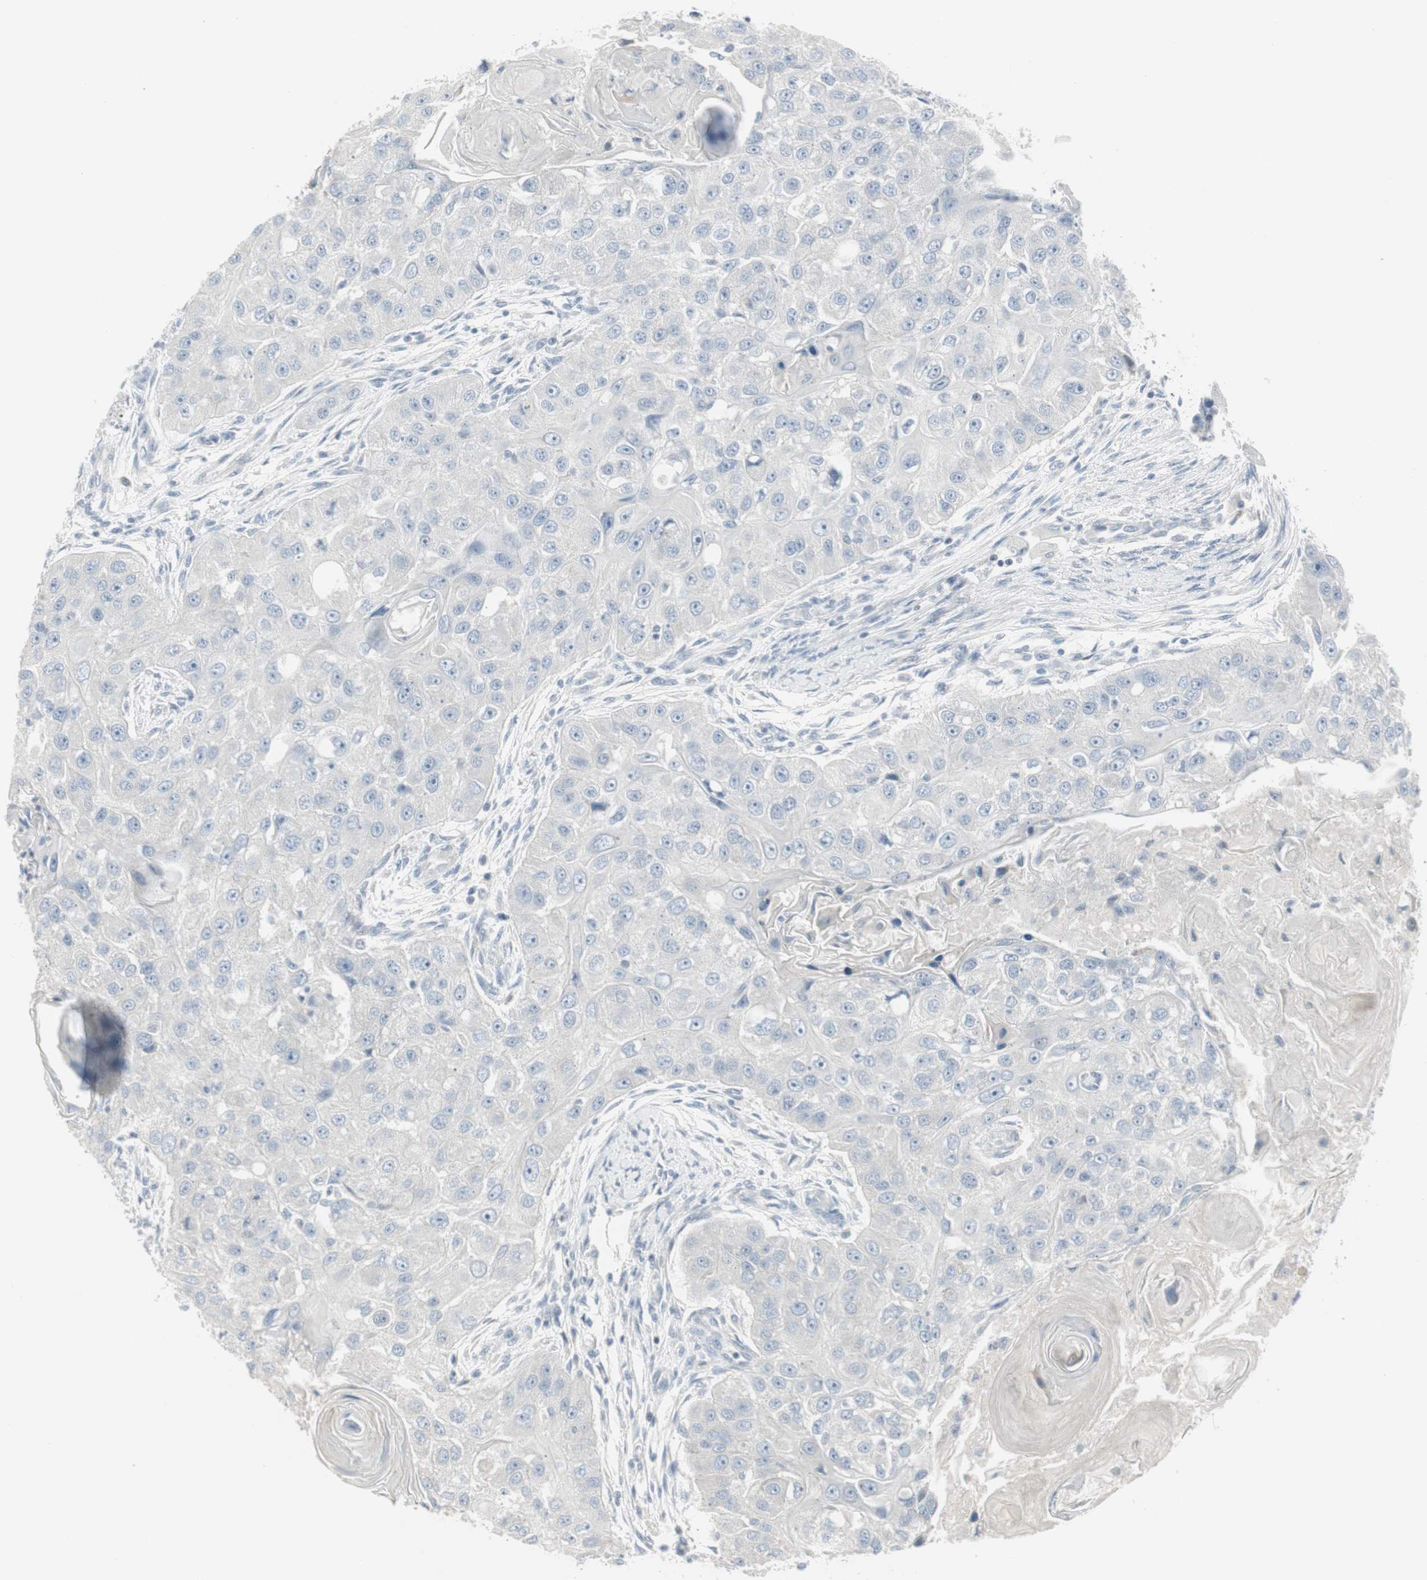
{"staining": {"intensity": "negative", "quantity": "none", "location": "none"}, "tissue": "head and neck cancer", "cell_type": "Tumor cells", "image_type": "cancer", "snomed": [{"axis": "morphology", "description": "Normal tissue, NOS"}, {"axis": "morphology", "description": "Squamous cell carcinoma, NOS"}, {"axis": "topography", "description": "Skeletal muscle"}, {"axis": "topography", "description": "Head-Neck"}], "caption": "Immunohistochemical staining of head and neck cancer demonstrates no significant expression in tumor cells.", "gene": "DMPK", "patient": {"sex": "male", "age": 51}}